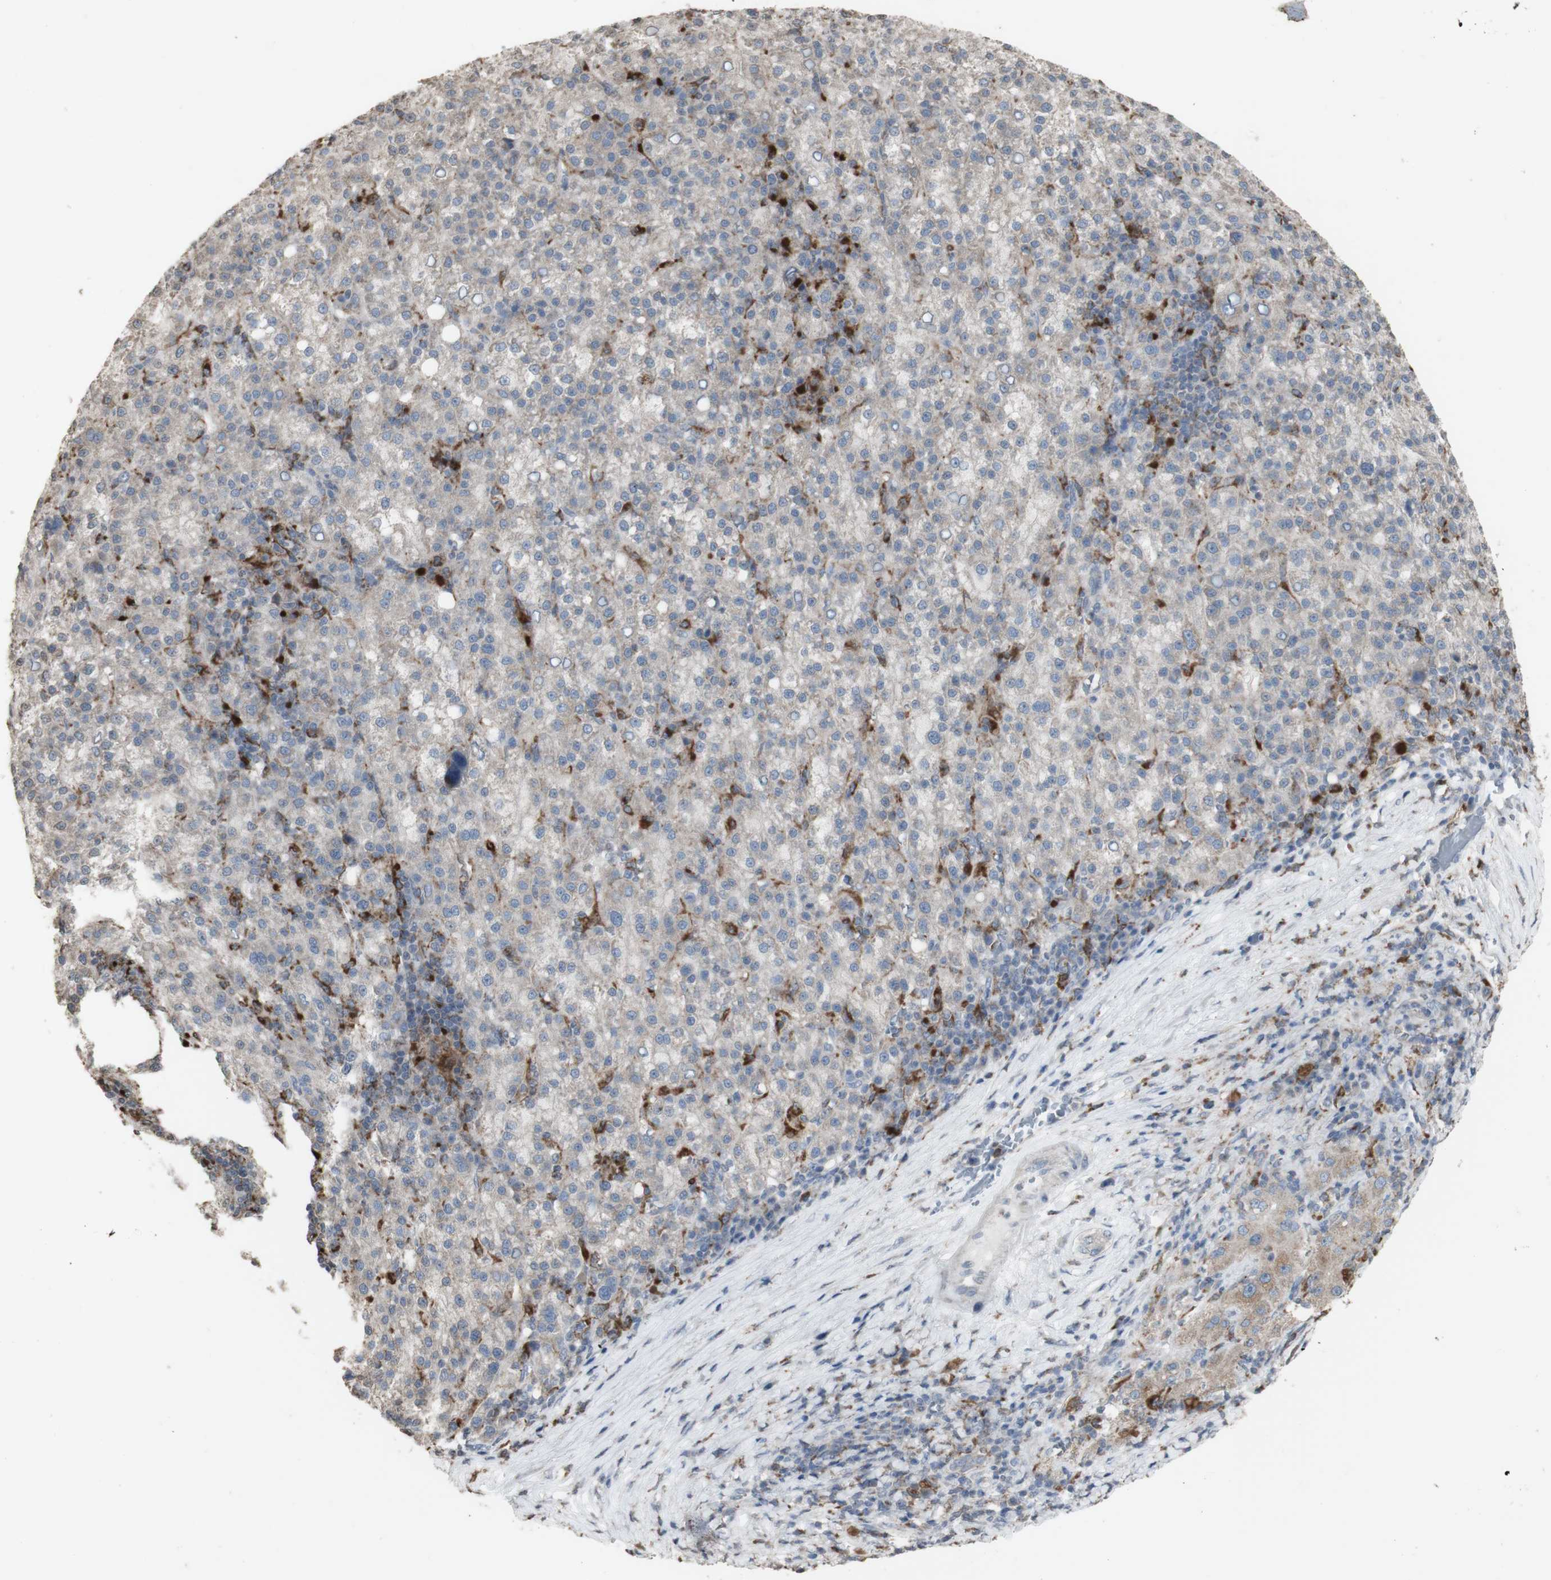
{"staining": {"intensity": "negative", "quantity": "none", "location": "none"}, "tissue": "liver cancer", "cell_type": "Tumor cells", "image_type": "cancer", "snomed": [{"axis": "morphology", "description": "Carcinoma, Hepatocellular, NOS"}, {"axis": "topography", "description": "Liver"}], "caption": "An IHC image of liver cancer is shown. There is no staining in tumor cells of liver cancer.", "gene": "ATP6V1E1", "patient": {"sex": "female", "age": 58}}